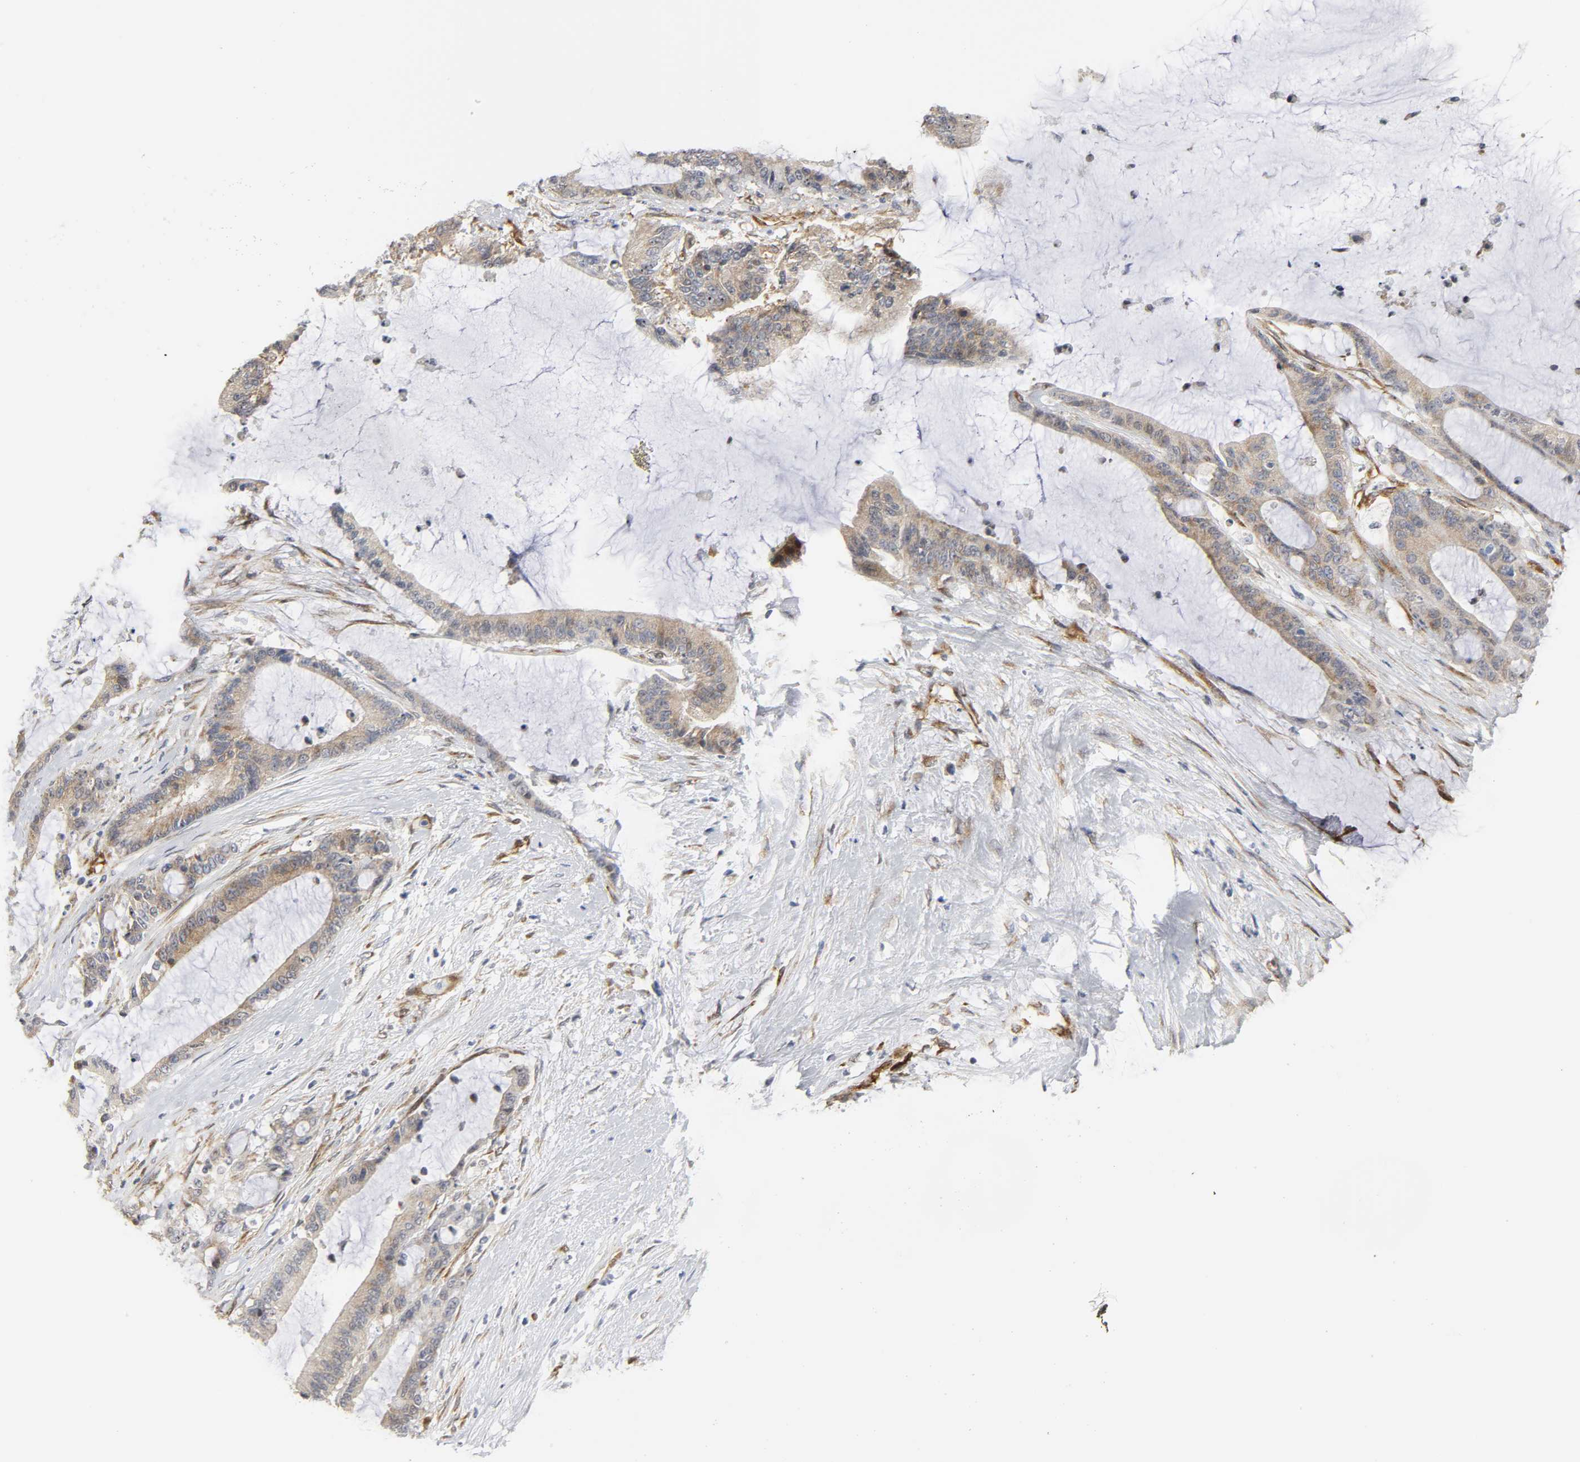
{"staining": {"intensity": "weak", "quantity": ">75%", "location": "cytoplasmic/membranous"}, "tissue": "liver cancer", "cell_type": "Tumor cells", "image_type": "cancer", "snomed": [{"axis": "morphology", "description": "Cholangiocarcinoma"}, {"axis": "topography", "description": "Liver"}], "caption": "This is a photomicrograph of immunohistochemistry (IHC) staining of liver cholangiocarcinoma, which shows weak staining in the cytoplasmic/membranous of tumor cells.", "gene": "DOCK1", "patient": {"sex": "female", "age": 73}}